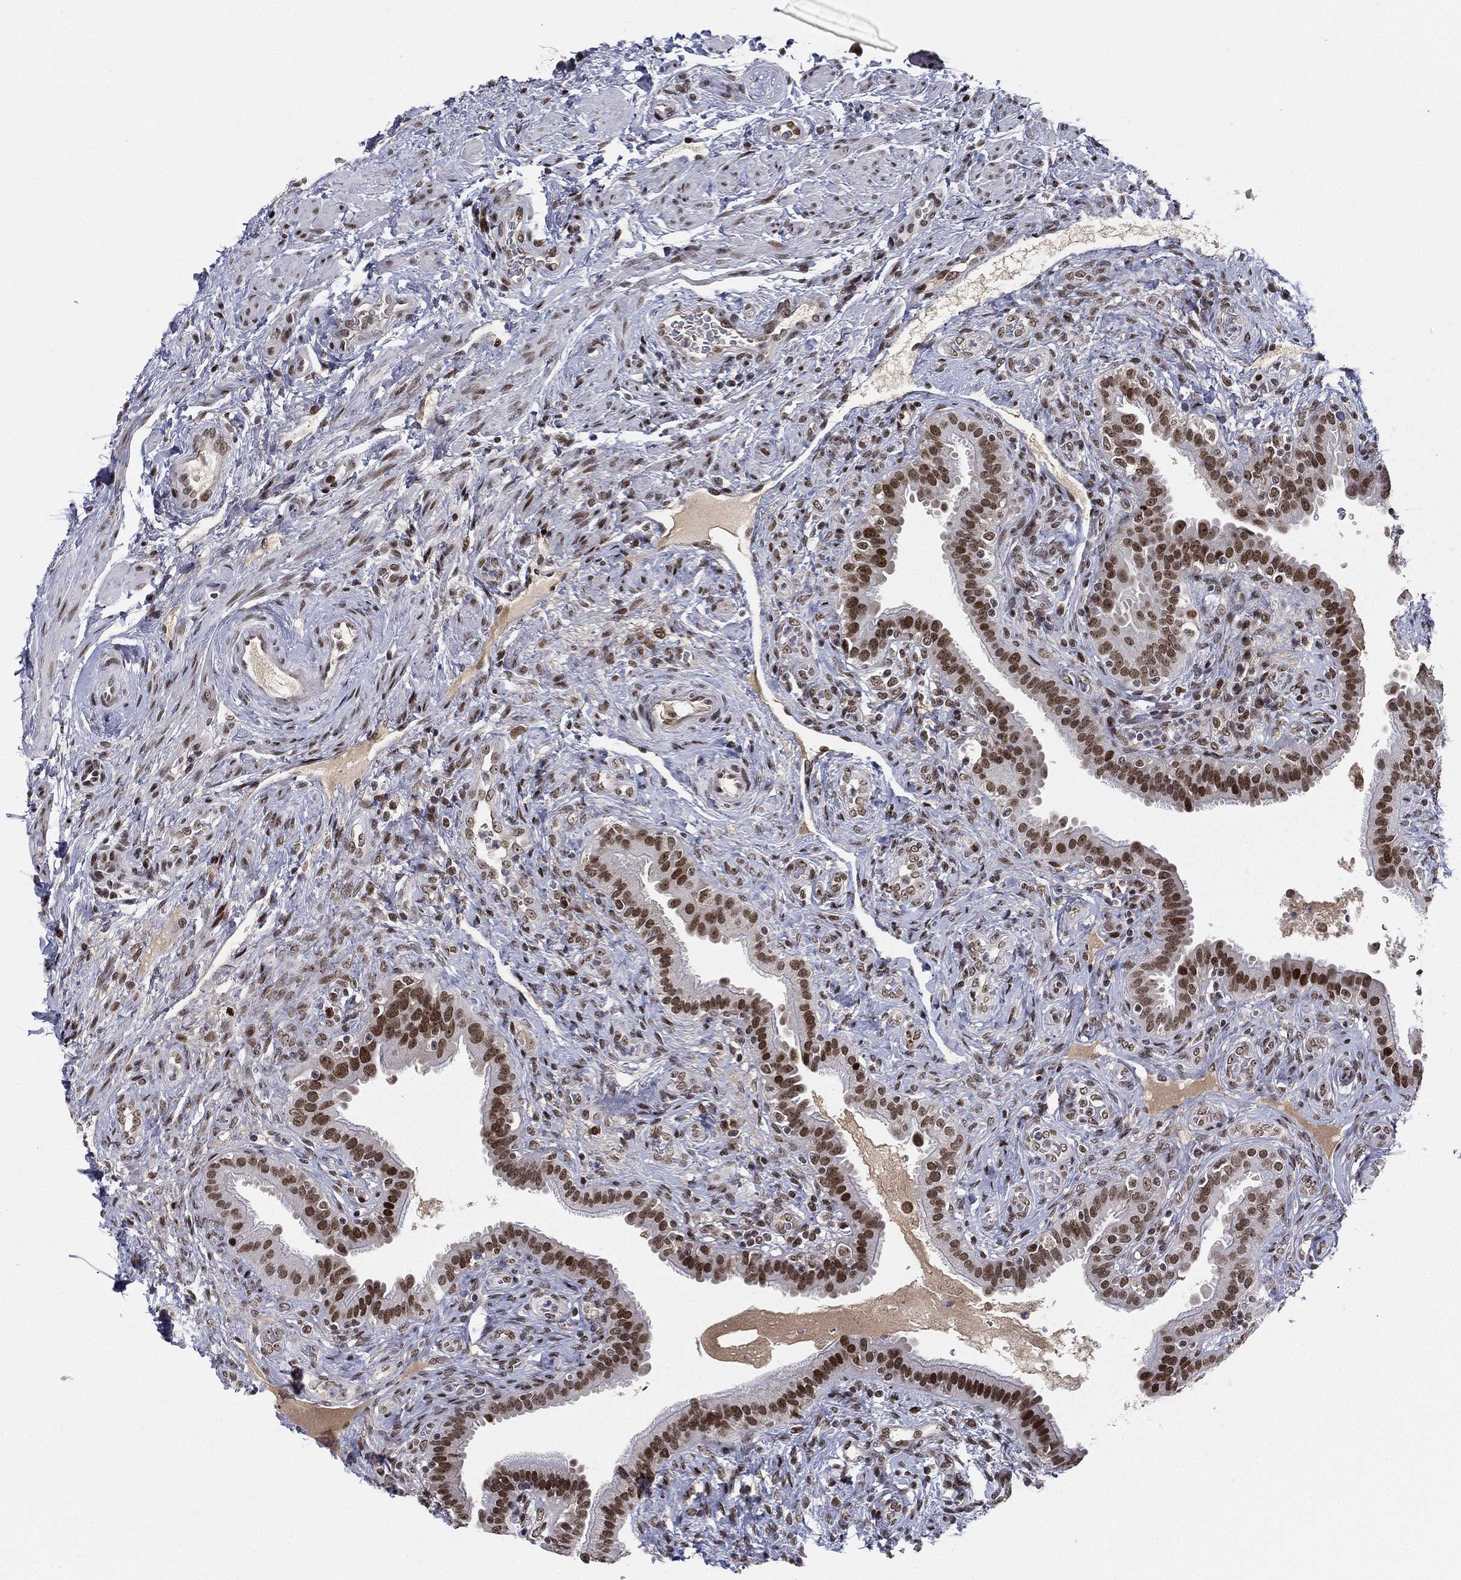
{"staining": {"intensity": "strong", "quantity": ">75%", "location": "nuclear"}, "tissue": "fallopian tube", "cell_type": "Glandular cells", "image_type": "normal", "snomed": [{"axis": "morphology", "description": "Normal tissue, NOS"}, {"axis": "topography", "description": "Fallopian tube"}], "caption": "An immunohistochemistry (IHC) histopathology image of normal tissue is shown. Protein staining in brown shows strong nuclear positivity in fallopian tube within glandular cells.", "gene": "RTF1", "patient": {"sex": "female", "age": 41}}